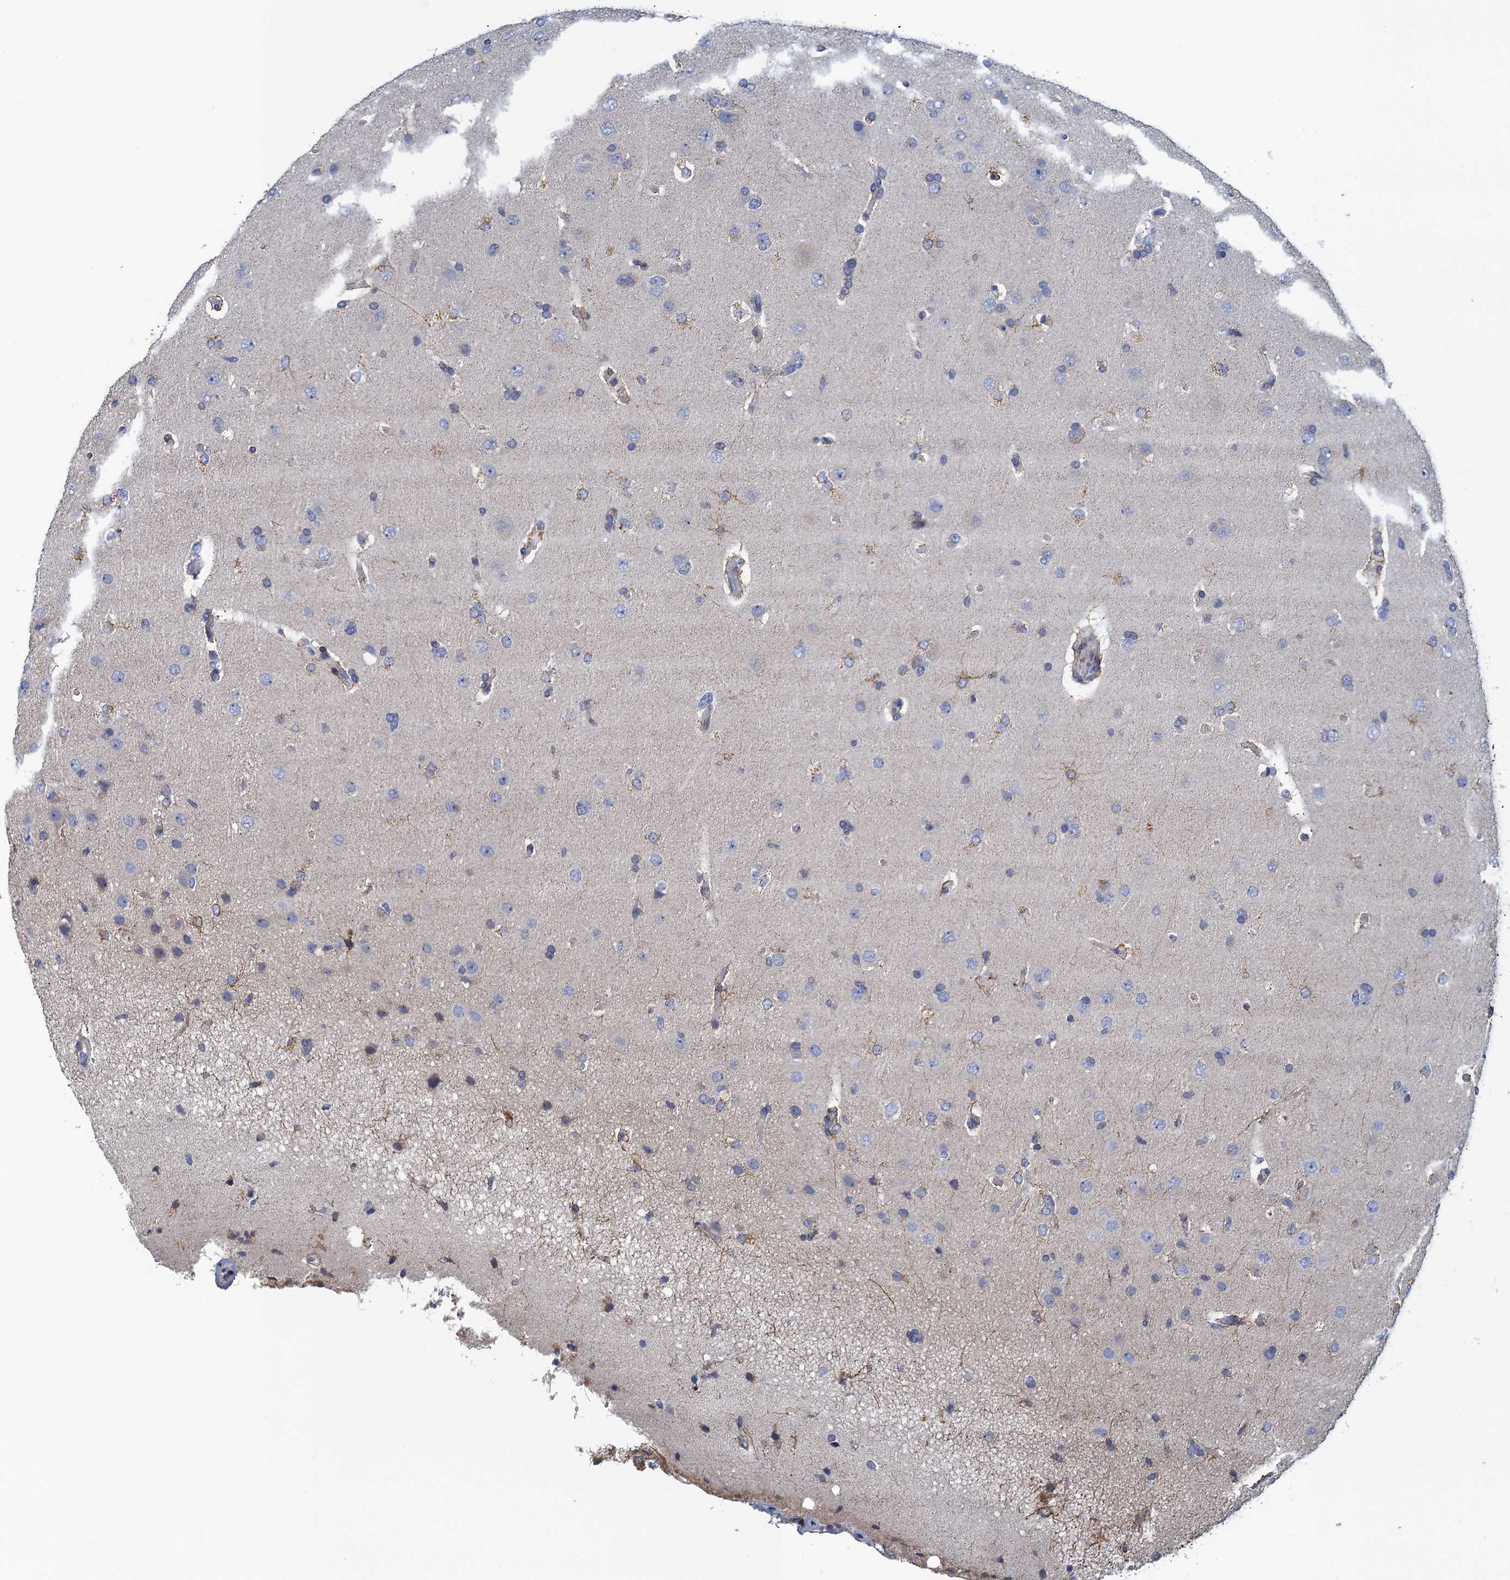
{"staining": {"intensity": "negative", "quantity": "none", "location": "none"}, "tissue": "glioma", "cell_type": "Tumor cells", "image_type": "cancer", "snomed": [{"axis": "morphology", "description": "Glioma, malignant, High grade"}, {"axis": "topography", "description": "Brain"}], "caption": "DAB immunohistochemical staining of high-grade glioma (malignant) exhibits no significant positivity in tumor cells. Brightfield microscopy of immunohistochemistry (IHC) stained with DAB (brown) and hematoxylin (blue), captured at high magnification.", "gene": "TRAF3IP3", "patient": {"sex": "male", "age": 72}}